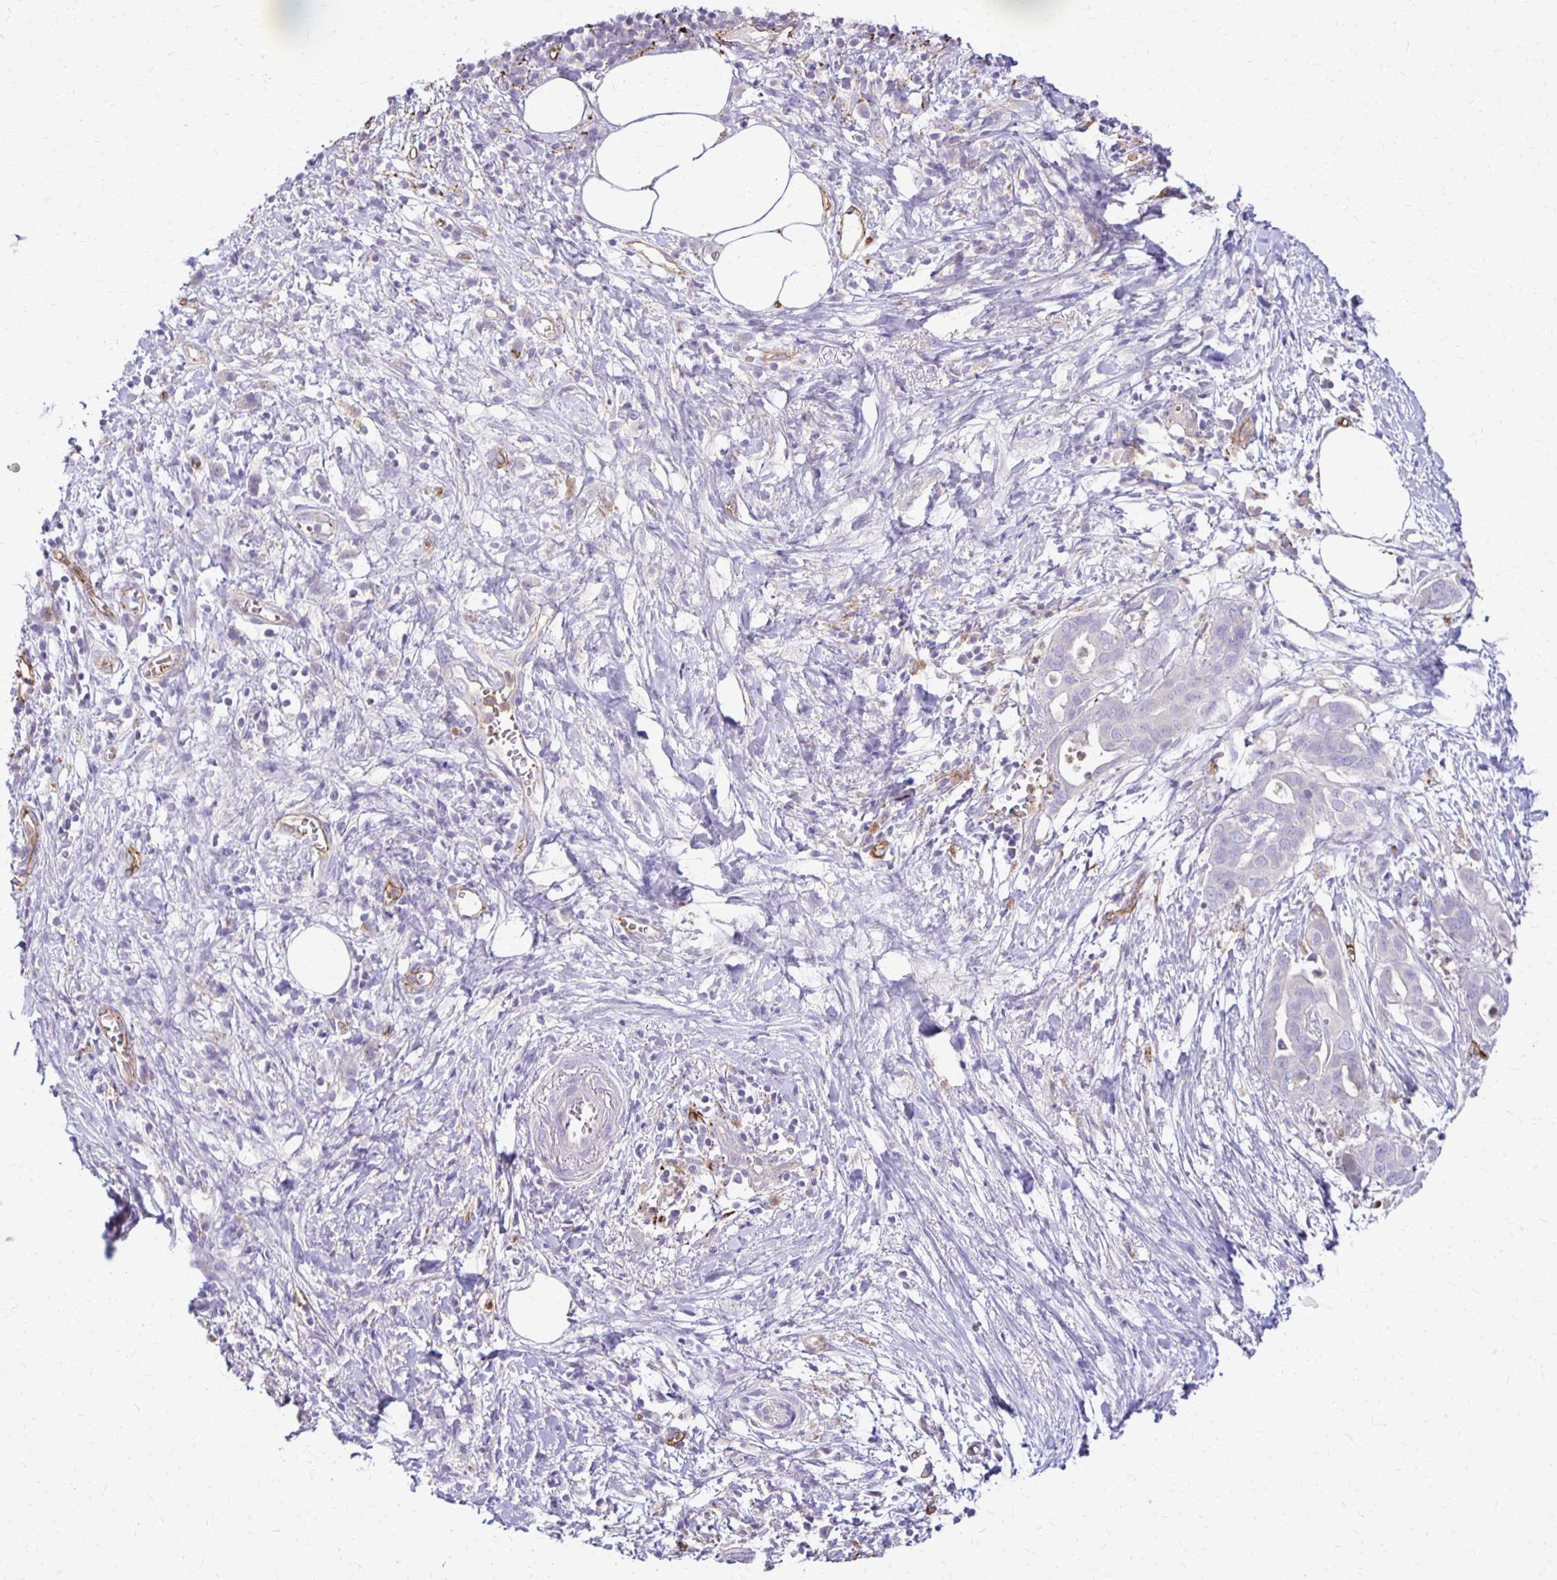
{"staining": {"intensity": "negative", "quantity": "none", "location": "none"}, "tissue": "pancreatic cancer", "cell_type": "Tumor cells", "image_type": "cancer", "snomed": [{"axis": "morphology", "description": "Adenocarcinoma, NOS"}, {"axis": "topography", "description": "Pancreas"}], "caption": "The micrograph reveals no staining of tumor cells in pancreatic cancer (adenocarcinoma).", "gene": "TTYH1", "patient": {"sex": "male", "age": 61}}